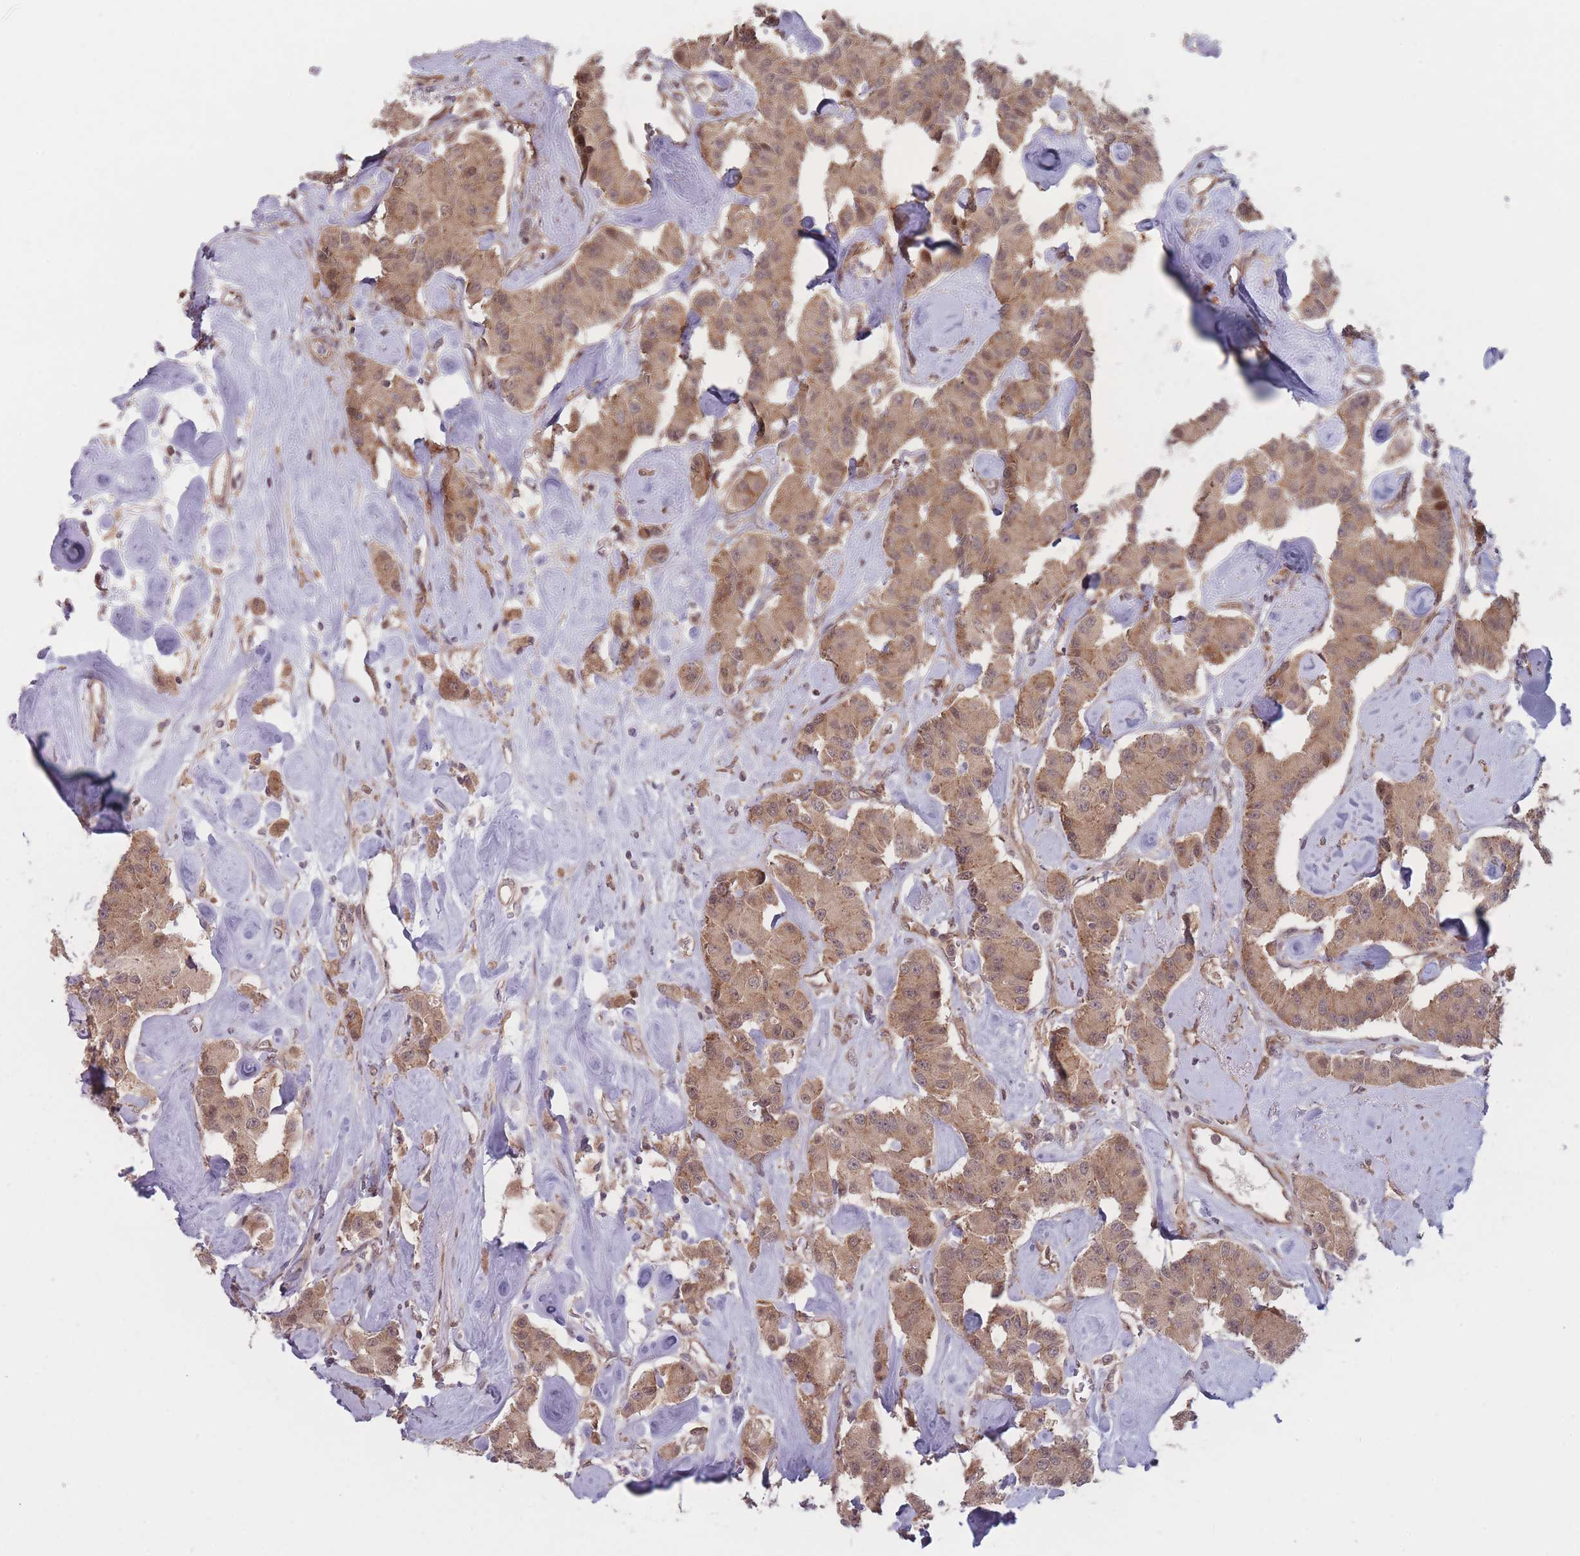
{"staining": {"intensity": "moderate", "quantity": ">75%", "location": "cytoplasmic/membranous"}, "tissue": "carcinoid", "cell_type": "Tumor cells", "image_type": "cancer", "snomed": [{"axis": "morphology", "description": "Carcinoid, malignant, NOS"}, {"axis": "topography", "description": "Pancreas"}], "caption": "This histopathology image shows malignant carcinoid stained with IHC to label a protein in brown. The cytoplasmic/membranous of tumor cells show moderate positivity for the protein. Nuclei are counter-stained blue.", "gene": "RPS18", "patient": {"sex": "male", "age": 41}}